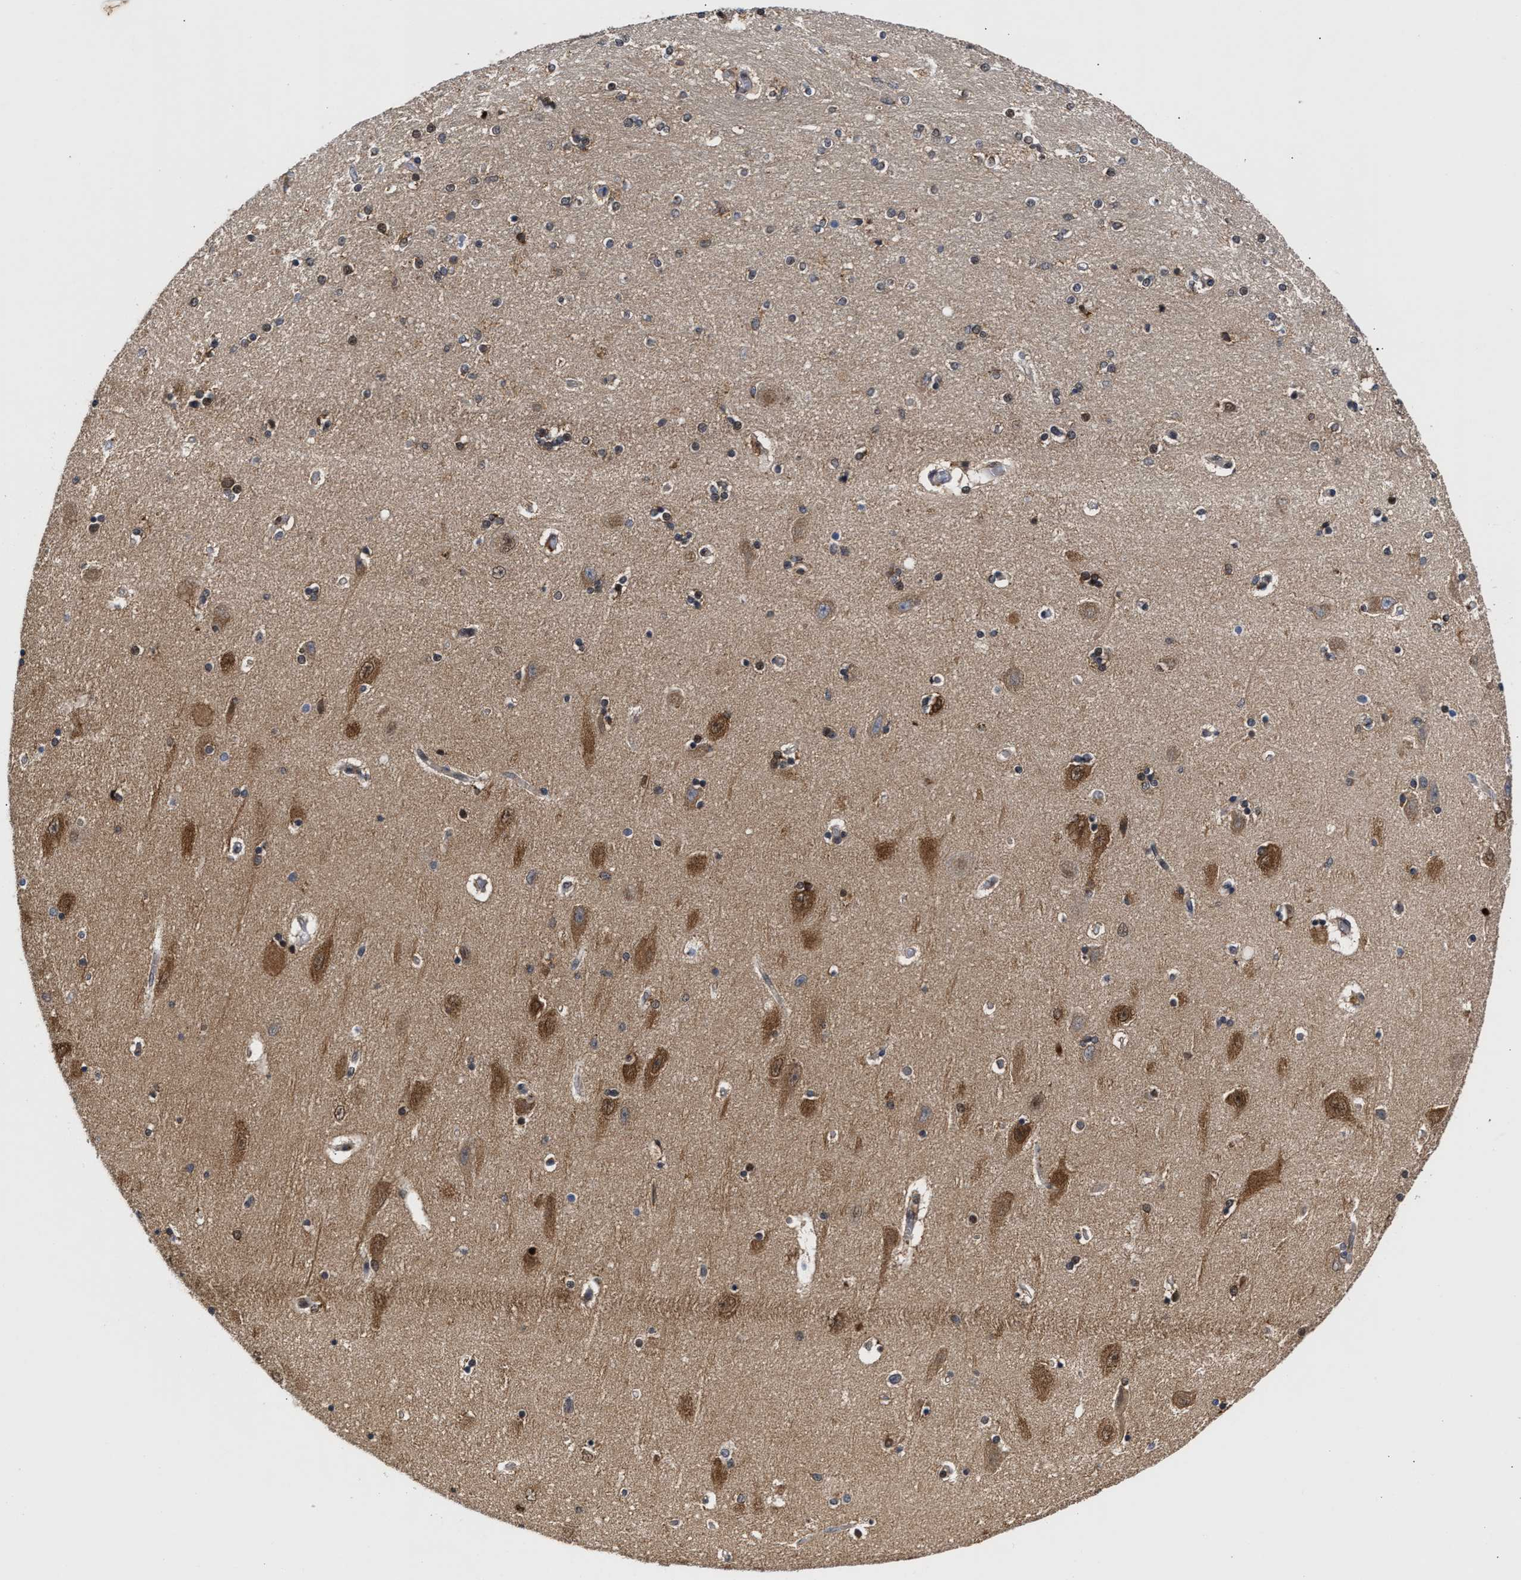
{"staining": {"intensity": "moderate", "quantity": "25%-75%", "location": "cytoplasmic/membranous"}, "tissue": "hippocampus", "cell_type": "Glial cells", "image_type": "normal", "snomed": [{"axis": "morphology", "description": "Normal tissue, NOS"}, {"axis": "topography", "description": "Hippocampus"}], "caption": "Hippocampus was stained to show a protein in brown. There is medium levels of moderate cytoplasmic/membranous staining in approximately 25%-75% of glial cells. (DAB = brown stain, brightfield microscopy at high magnification).", "gene": "CLIP2", "patient": {"sex": "female", "age": 54}}